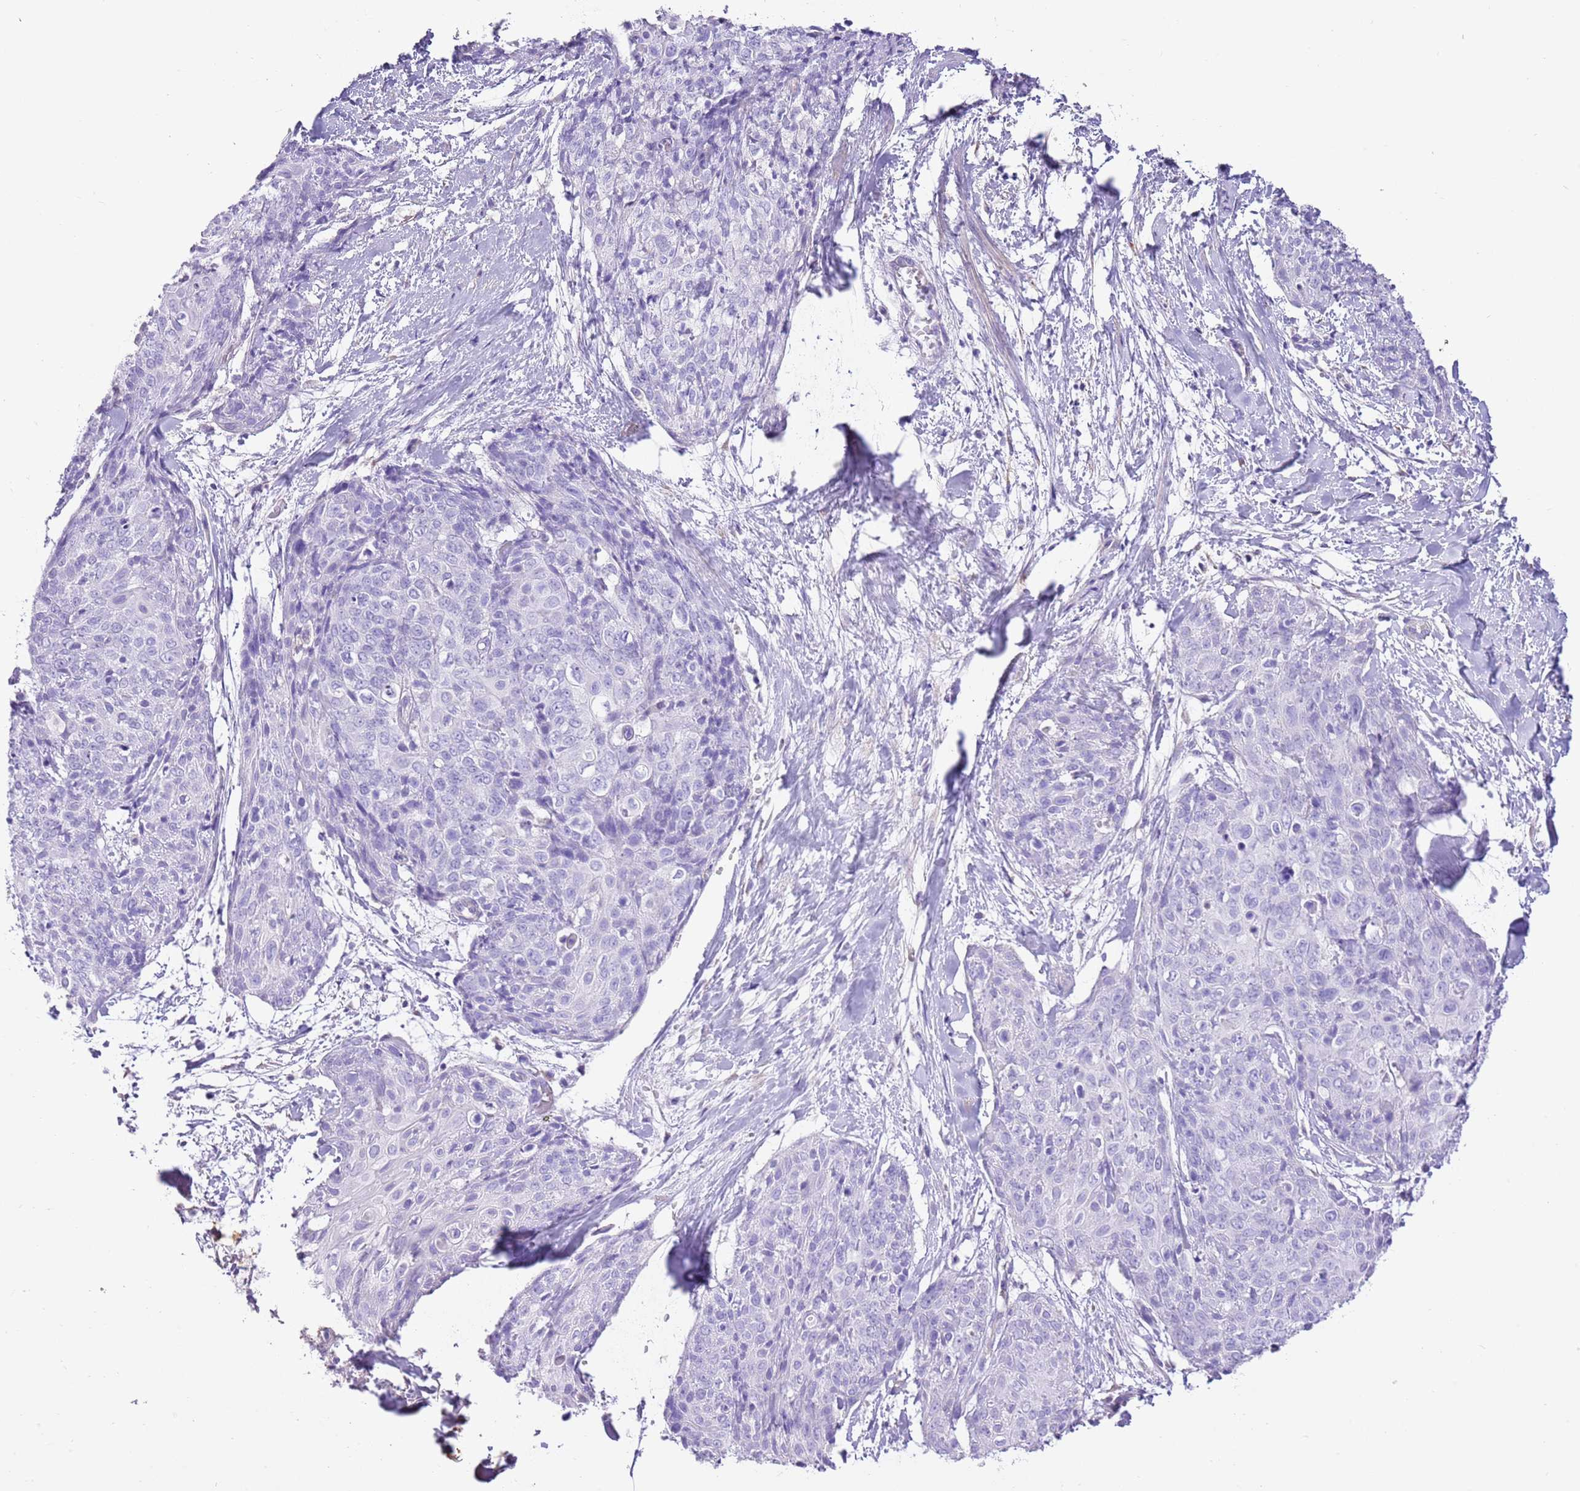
{"staining": {"intensity": "negative", "quantity": "none", "location": "none"}, "tissue": "skin cancer", "cell_type": "Tumor cells", "image_type": "cancer", "snomed": [{"axis": "morphology", "description": "Squamous cell carcinoma, NOS"}, {"axis": "topography", "description": "Skin"}, {"axis": "topography", "description": "Vulva"}], "caption": "DAB (3,3'-diaminobenzidine) immunohistochemical staining of human skin cancer (squamous cell carcinoma) reveals no significant positivity in tumor cells.", "gene": "AAR2", "patient": {"sex": "female", "age": 85}}